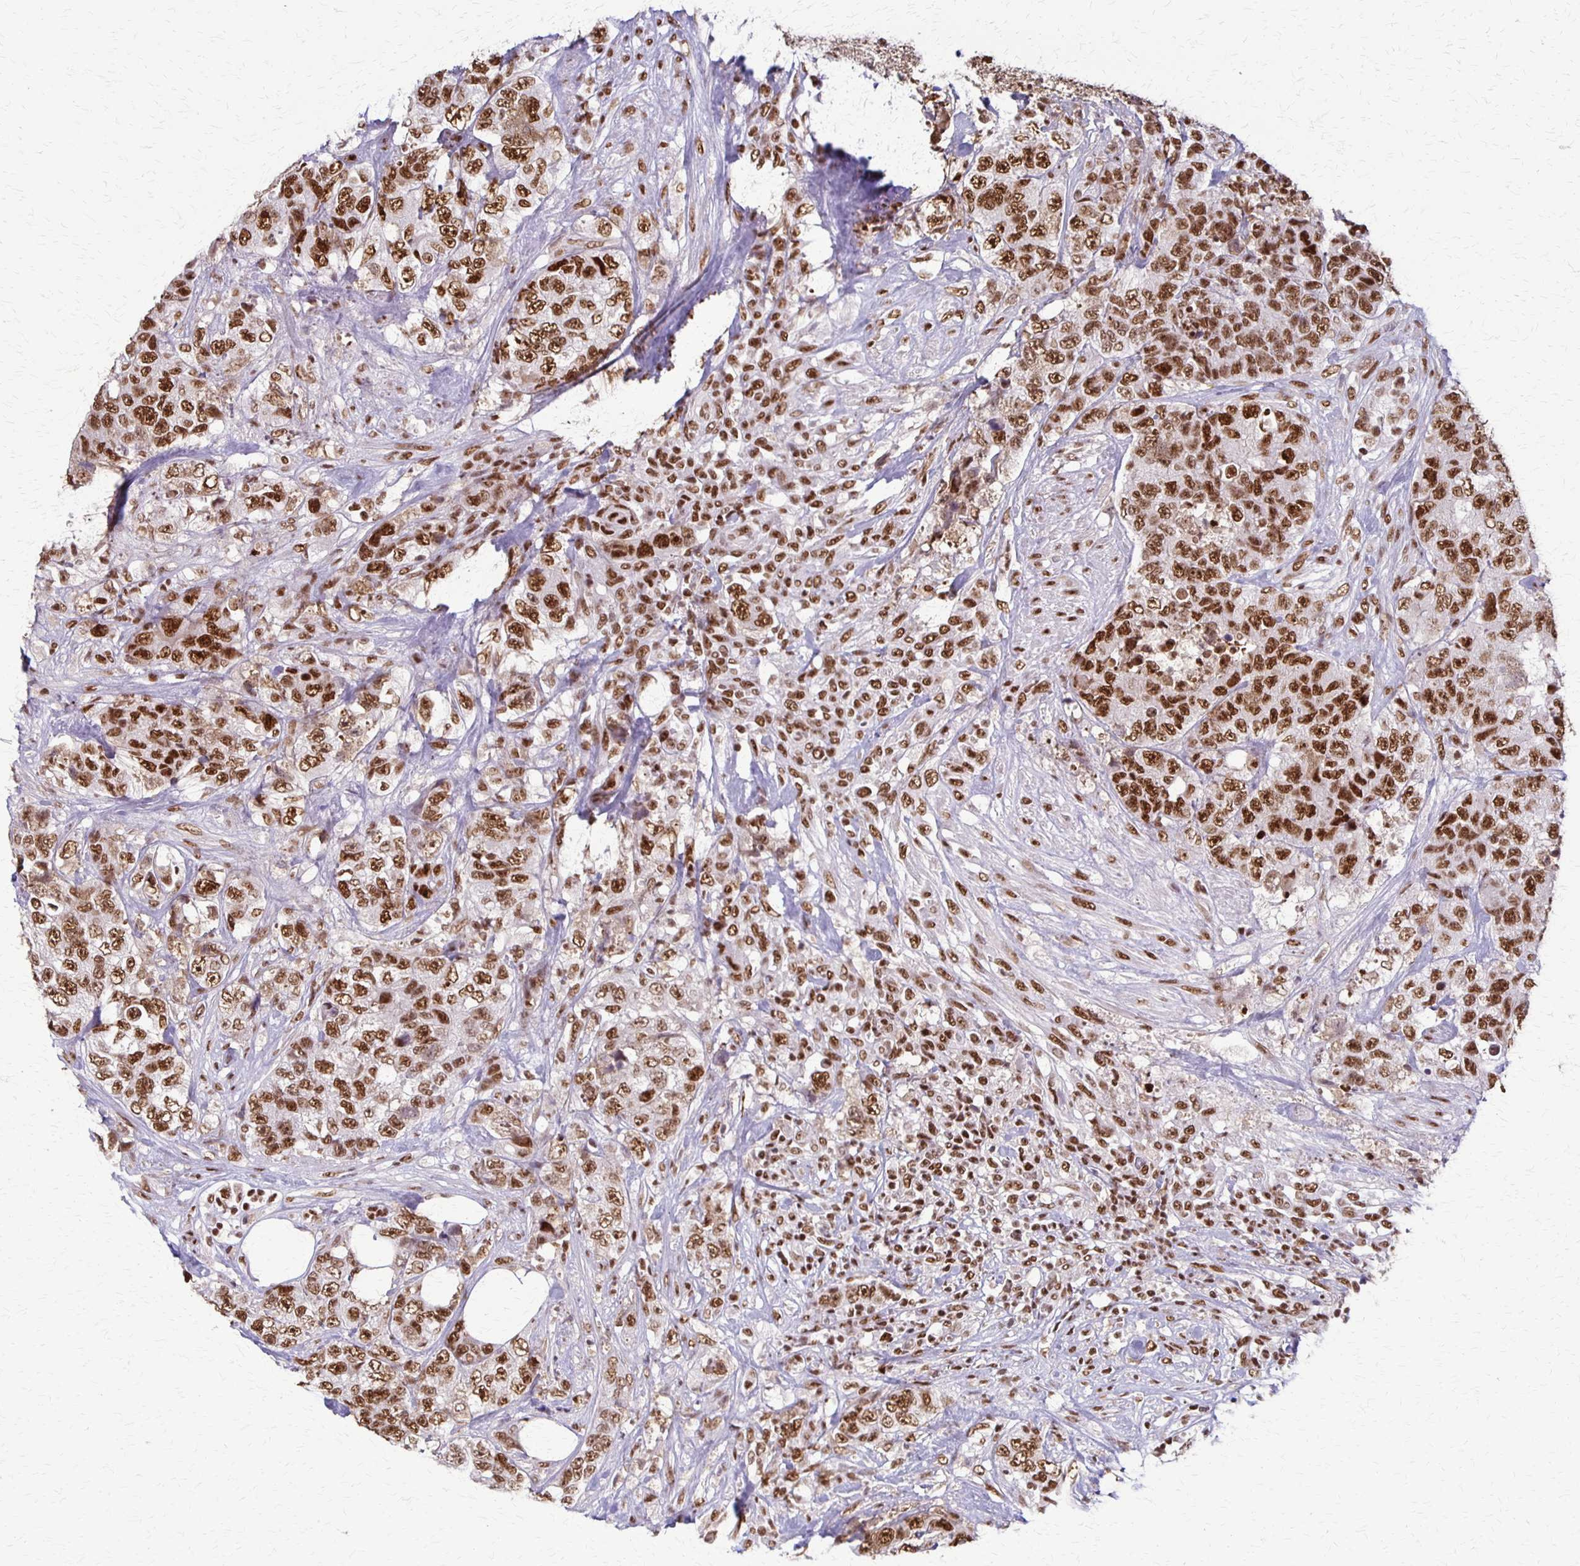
{"staining": {"intensity": "strong", "quantity": ">75%", "location": "nuclear"}, "tissue": "urothelial cancer", "cell_type": "Tumor cells", "image_type": "cancer", "snomed": [{"axis": "morphology", "description": "Urothelial carcinoma, High grade"}, {"axis": "topography", "description": "Urinary bladder"}], "caption": "Human urothelial carcinoma (high-grade) stained with a protein marker reveals strong staining in tumor cells.", "gene": "XRCC6", "patient": {"sex": "female", "age": 78}}